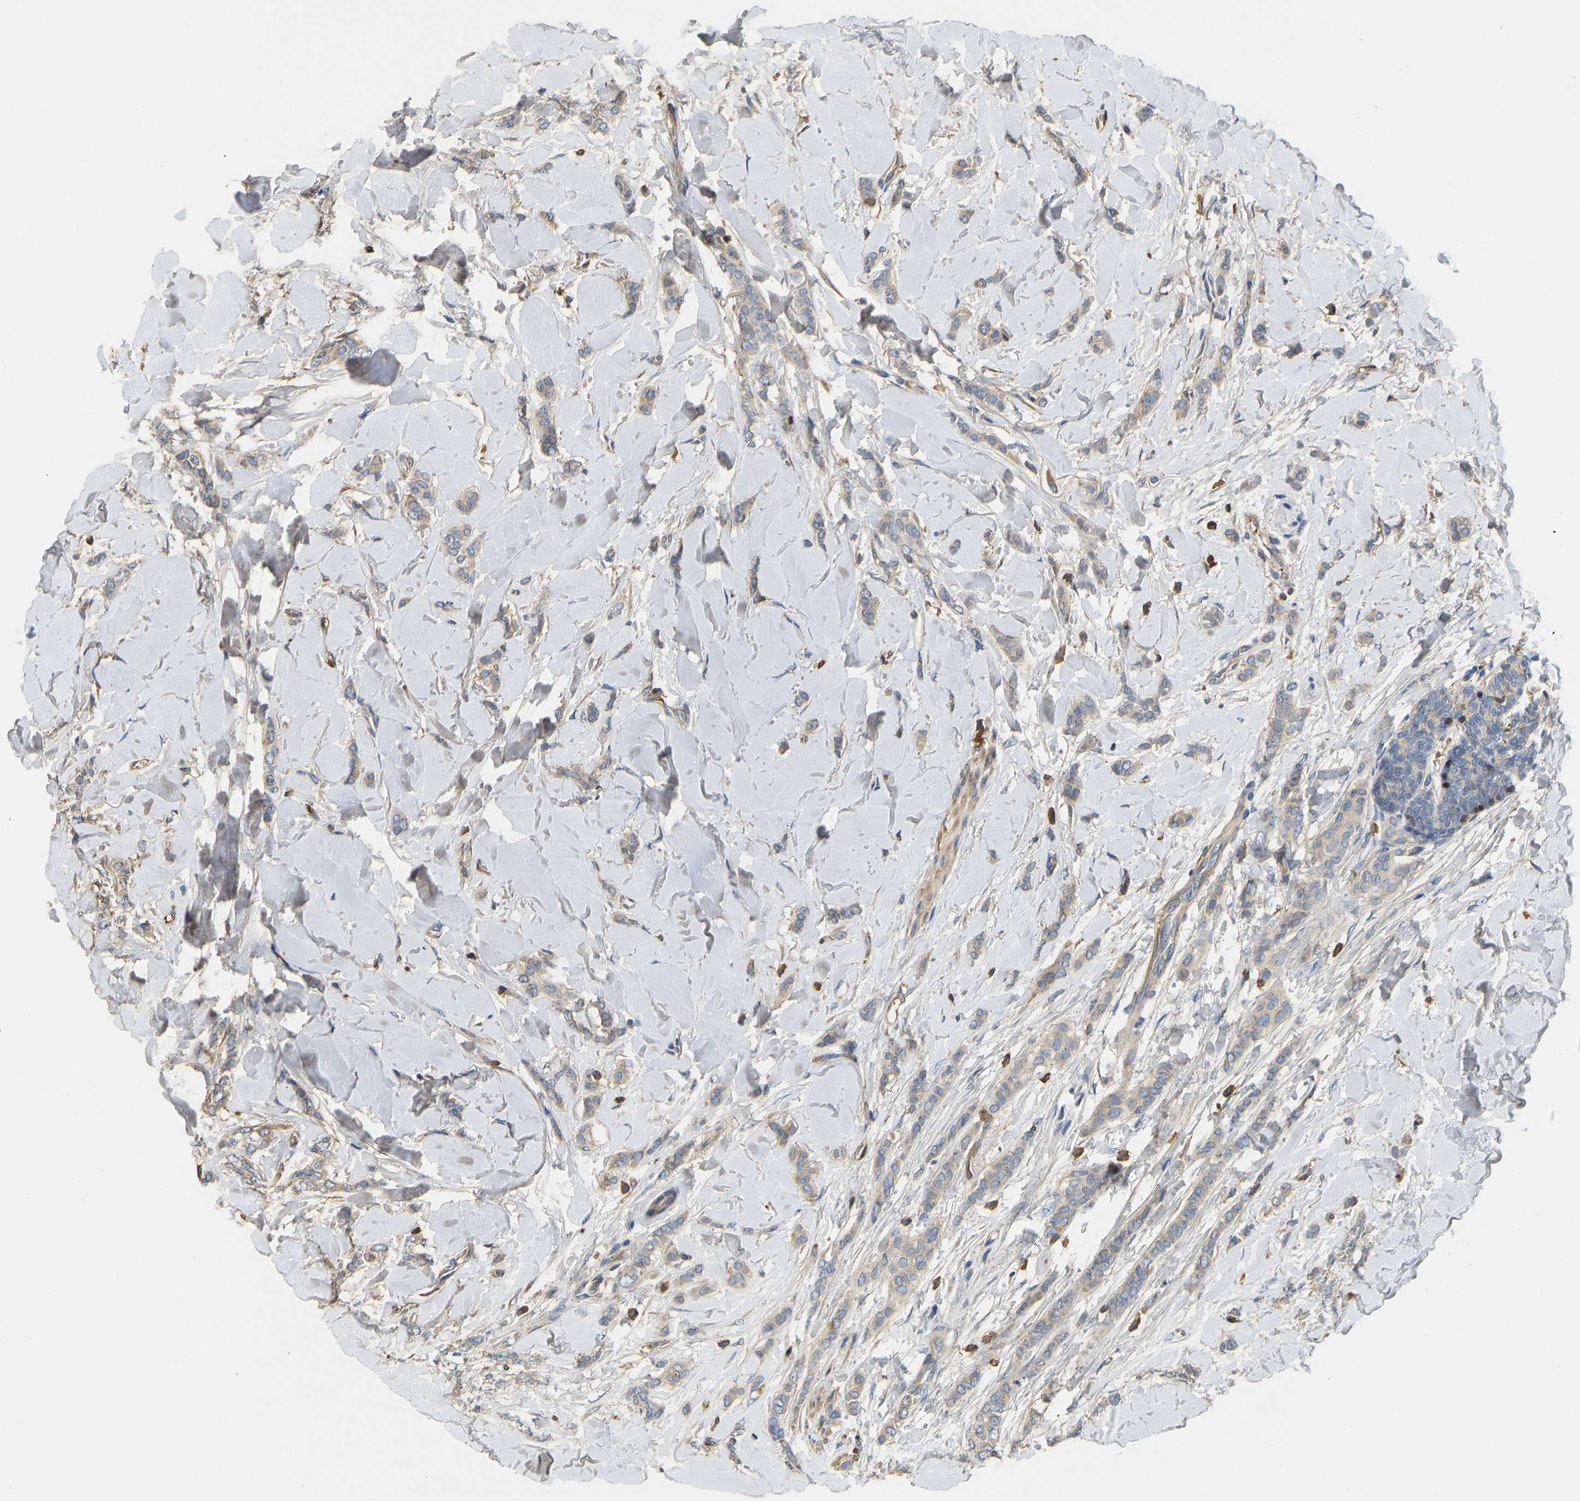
{"staining": {"intensity": "weak", "quantity": "<25%", "location": "cytoplasmic/membranous"}, "tissue": "breast cancer", "cell_type": "Tumor cells", "image_type": "cancer", "snomed": [{"axis": "morphology", "description": "Lobular carcinoma"}, {"axis": "topography", "description": "Skin"}, {"axis": "topography", "description": "Breast"}], "caption": "A micrograph of human breast lobular carcinoma is negative for staining in tumor cells. Brightfield microscopy of immunohistochemistry stained with DAB (3,3'-diaminobenzidine) (brown) and hematoxylin (blue), captured at high magnification.", "gene": "VCPKMT", "patient": {"sex": "female", "age": 46}}